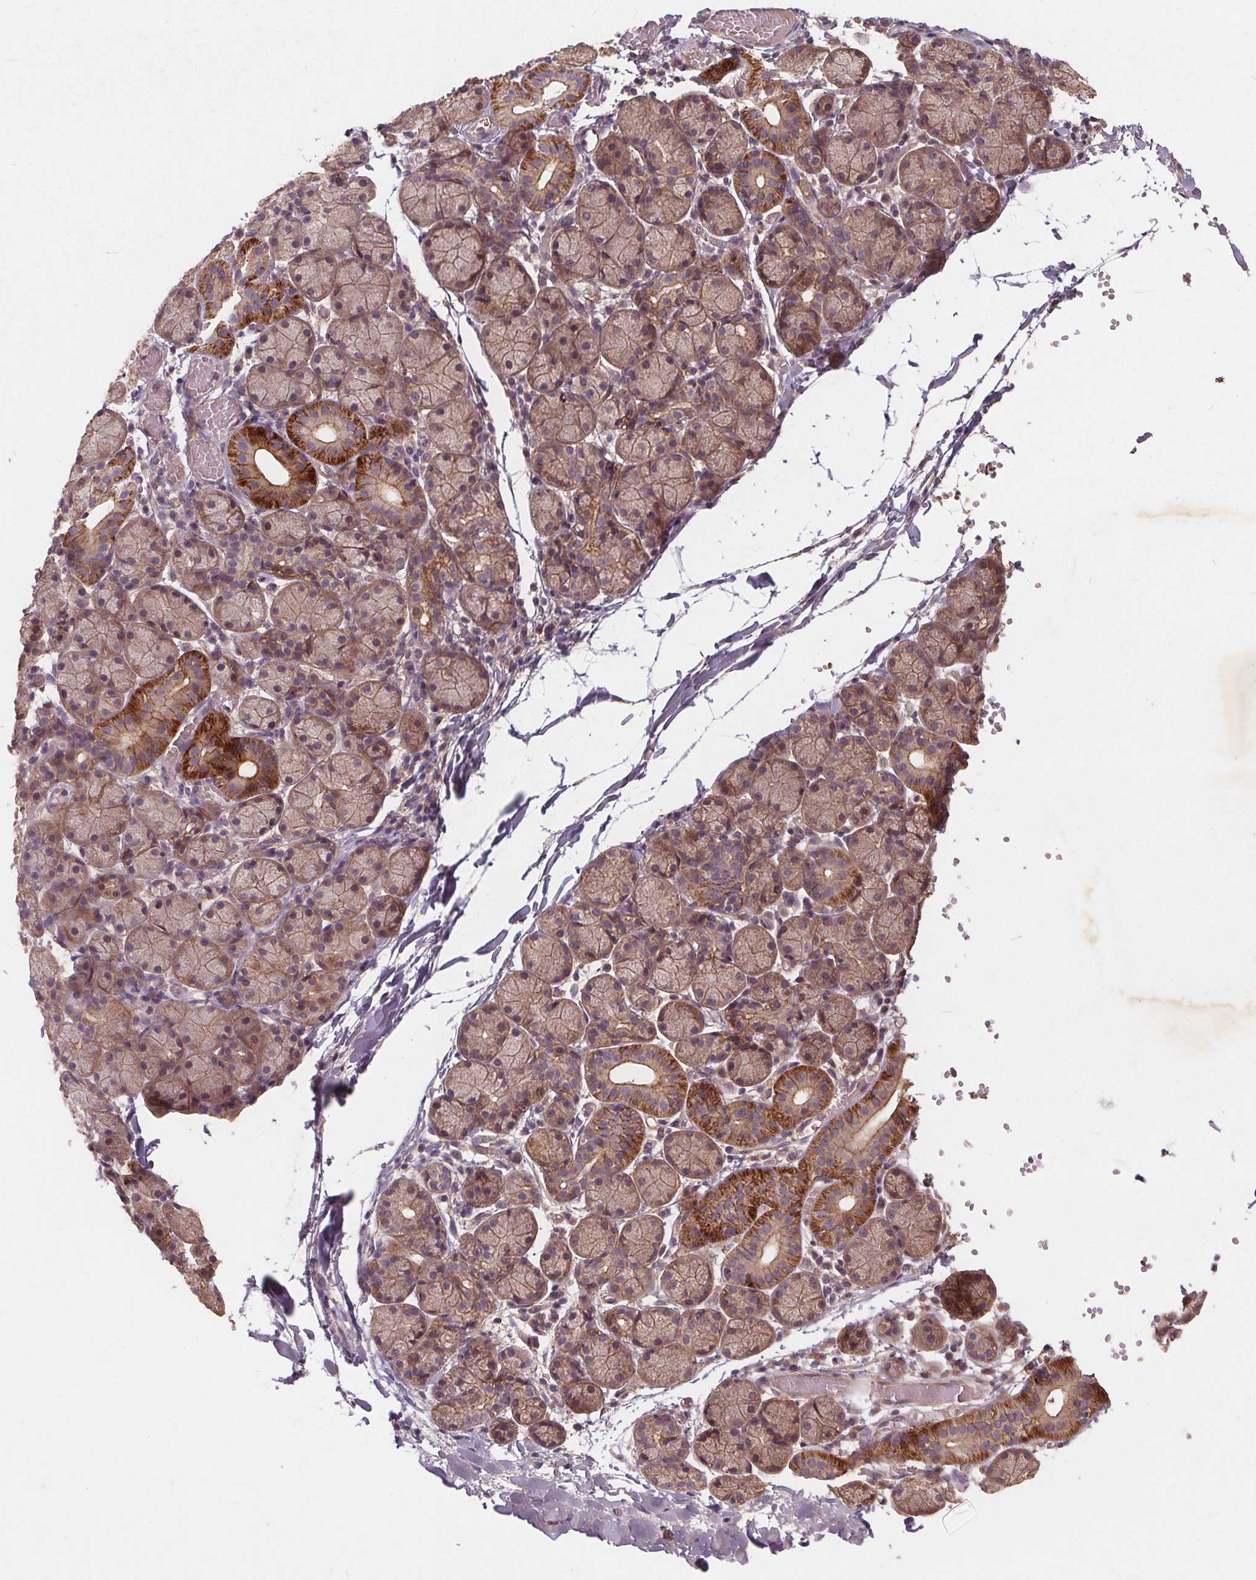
{"staining": {"intensity": "moderate", "quantity": "25%-75%", "location": "cytoplasmic/membranous"}, "tissue": "salivary gland", "cell_type": "Glandular cells", "image_type": "normal", "snomed": [{"axis": "morphology", "description": "Normal tissue, NOS"}, {"axis": "topography", "description": "Salivary gland"}], "caption": "Salivary gland stained with DAB (3,3'-diaminobenzidine) immunohistochemistry demonstrates medium levels of moderate cytoplasmic/membranous expression in approximately 25%-75% of glandular cells.", "gene": "CSNK1G2", "patient": {"sex": "female", "age": 24}}